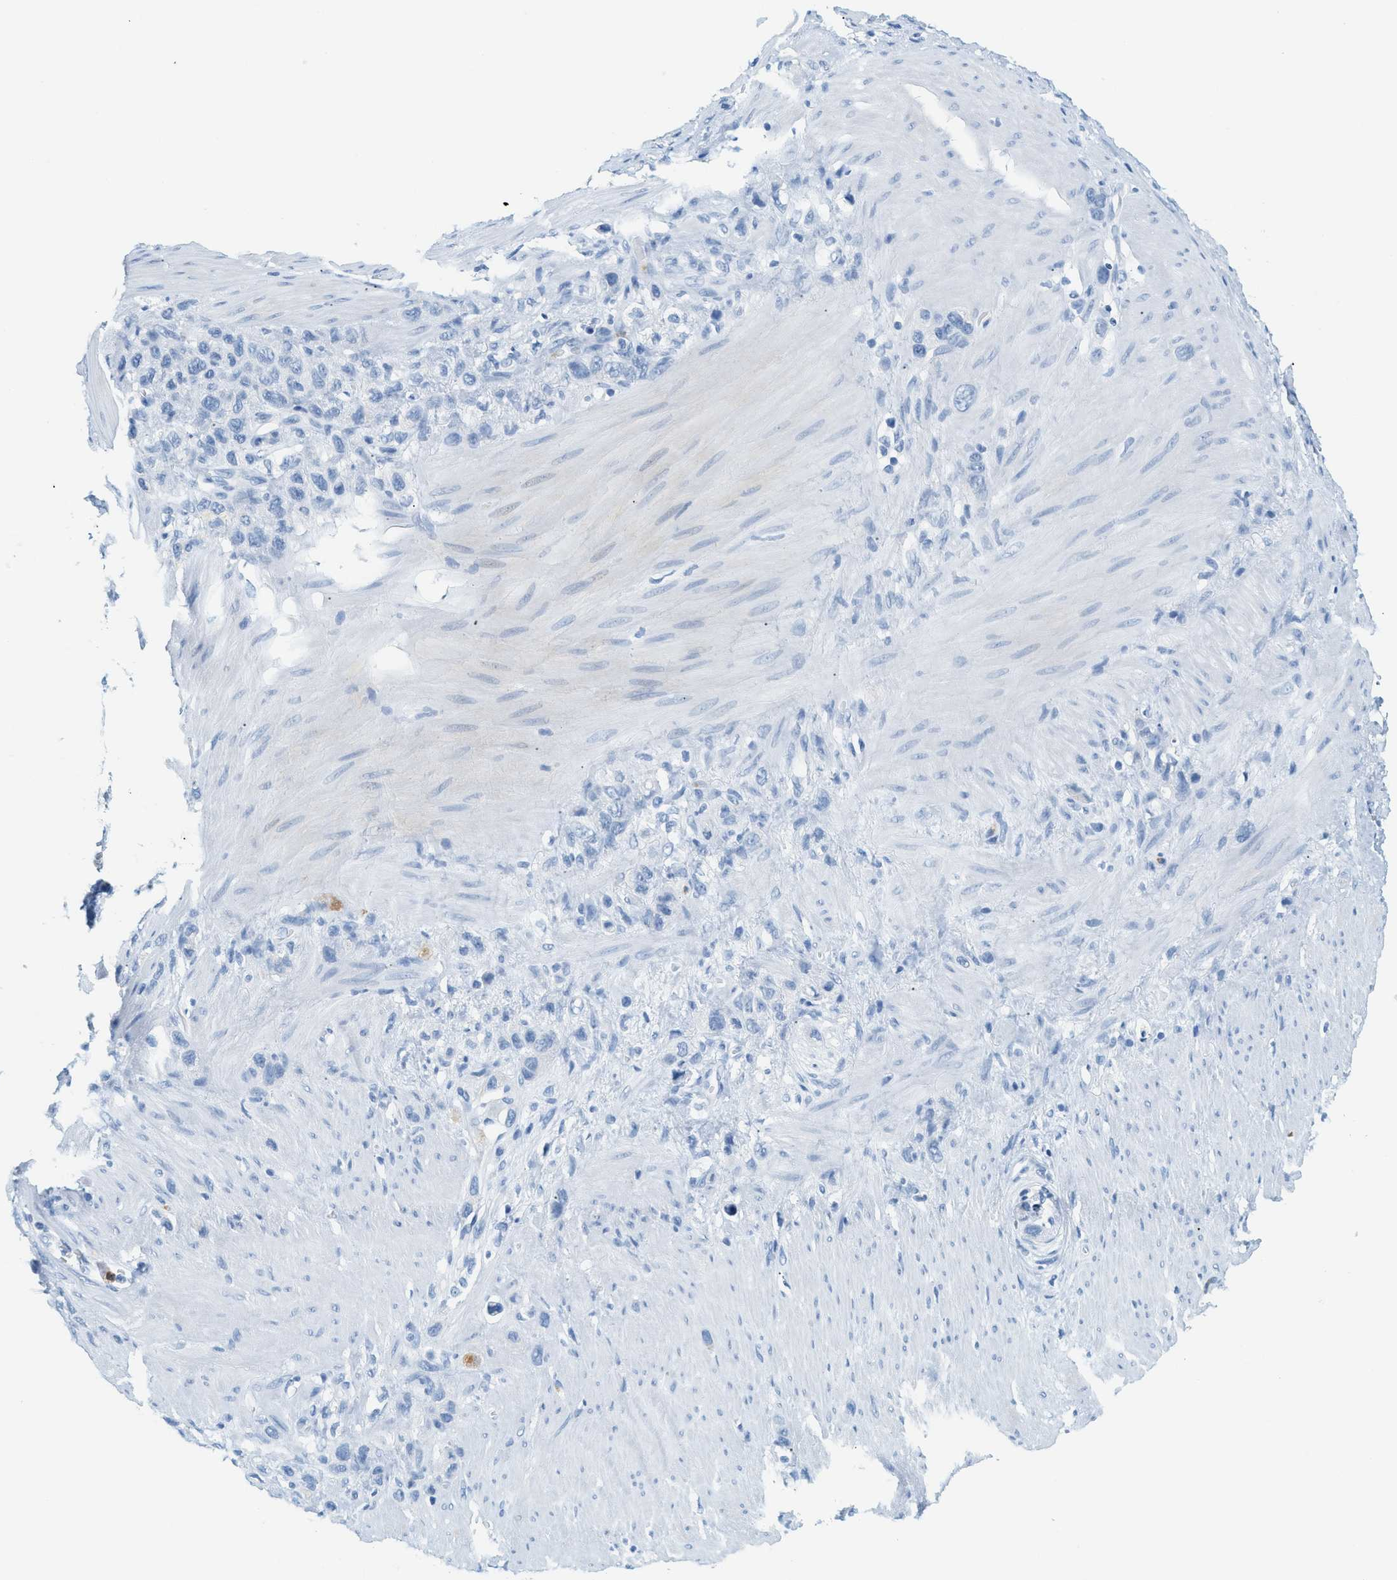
{"staining": {"intensity": "negative", "quantity": "none", "location": "none"}, "tissue": "stomach cancer", "cell_type": "Tumor cells", "image_type": "cancer", "snomed": [{"axis": "morphology", "description": "Adenocarcinoma, NOS"}, {"axis": "morphology", "description": "Adenocarcinoma, High grade"}, {"axis": "topography", "description": "Stomach, upper"}, {"axis": "topography", "description": "Stomach, lower"}], "caption": "A histopathology image of human stomach high-grade adenocarcinoma is negative for staining in tumor cells.", "gene": "LCN2", "patient": {"sex": "female", "age": 65}}